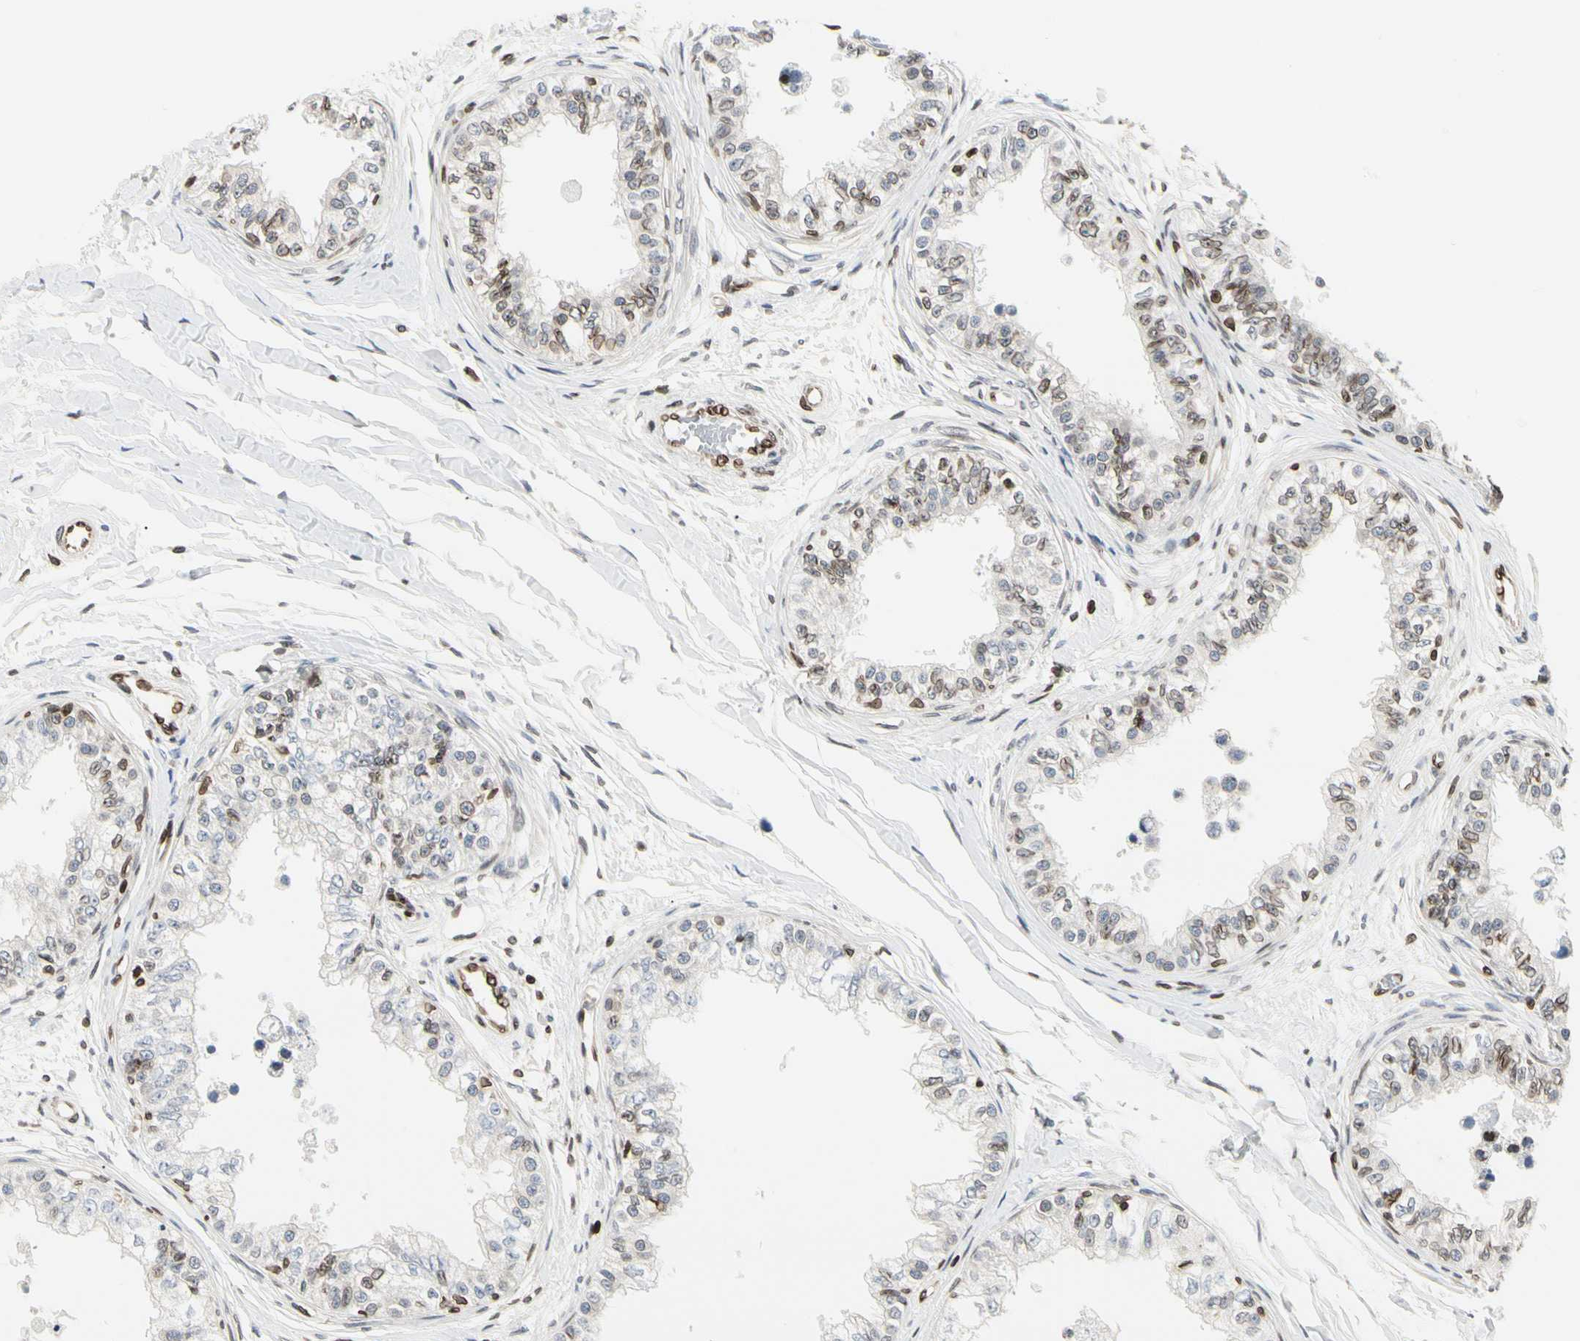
{"staining": {"intensity": "moderate", "quantity": ">75%", "location": "cytoplasmic/membranous,nuclear"}, "tissue": "epididymis", "cell_type": "Glandular cells", "image_type": "normal", "snomed": [{"axis": "morphology", "description": "Normal tissue, NOS"}, {"axis": "morphology", "description": "Adenocarcinoma, metastatic, NOS"}, {"axis": "topography", "description": "Testis"}, {"axis": "topography", "description": "Epididymis"}], "caption": "A high-resolution image shows immunohistochemistry staining of benign epididymis, which displays moderate cytoplasmic/membranous,nuclear expression in about >75% of glandular cells. (Stains: DAB in brown, nuclei in blue, Microscopy: brightfield microscopy at high magnification).", "gene": "TMPO", "patient": {"sex": "male", "age": 26}}